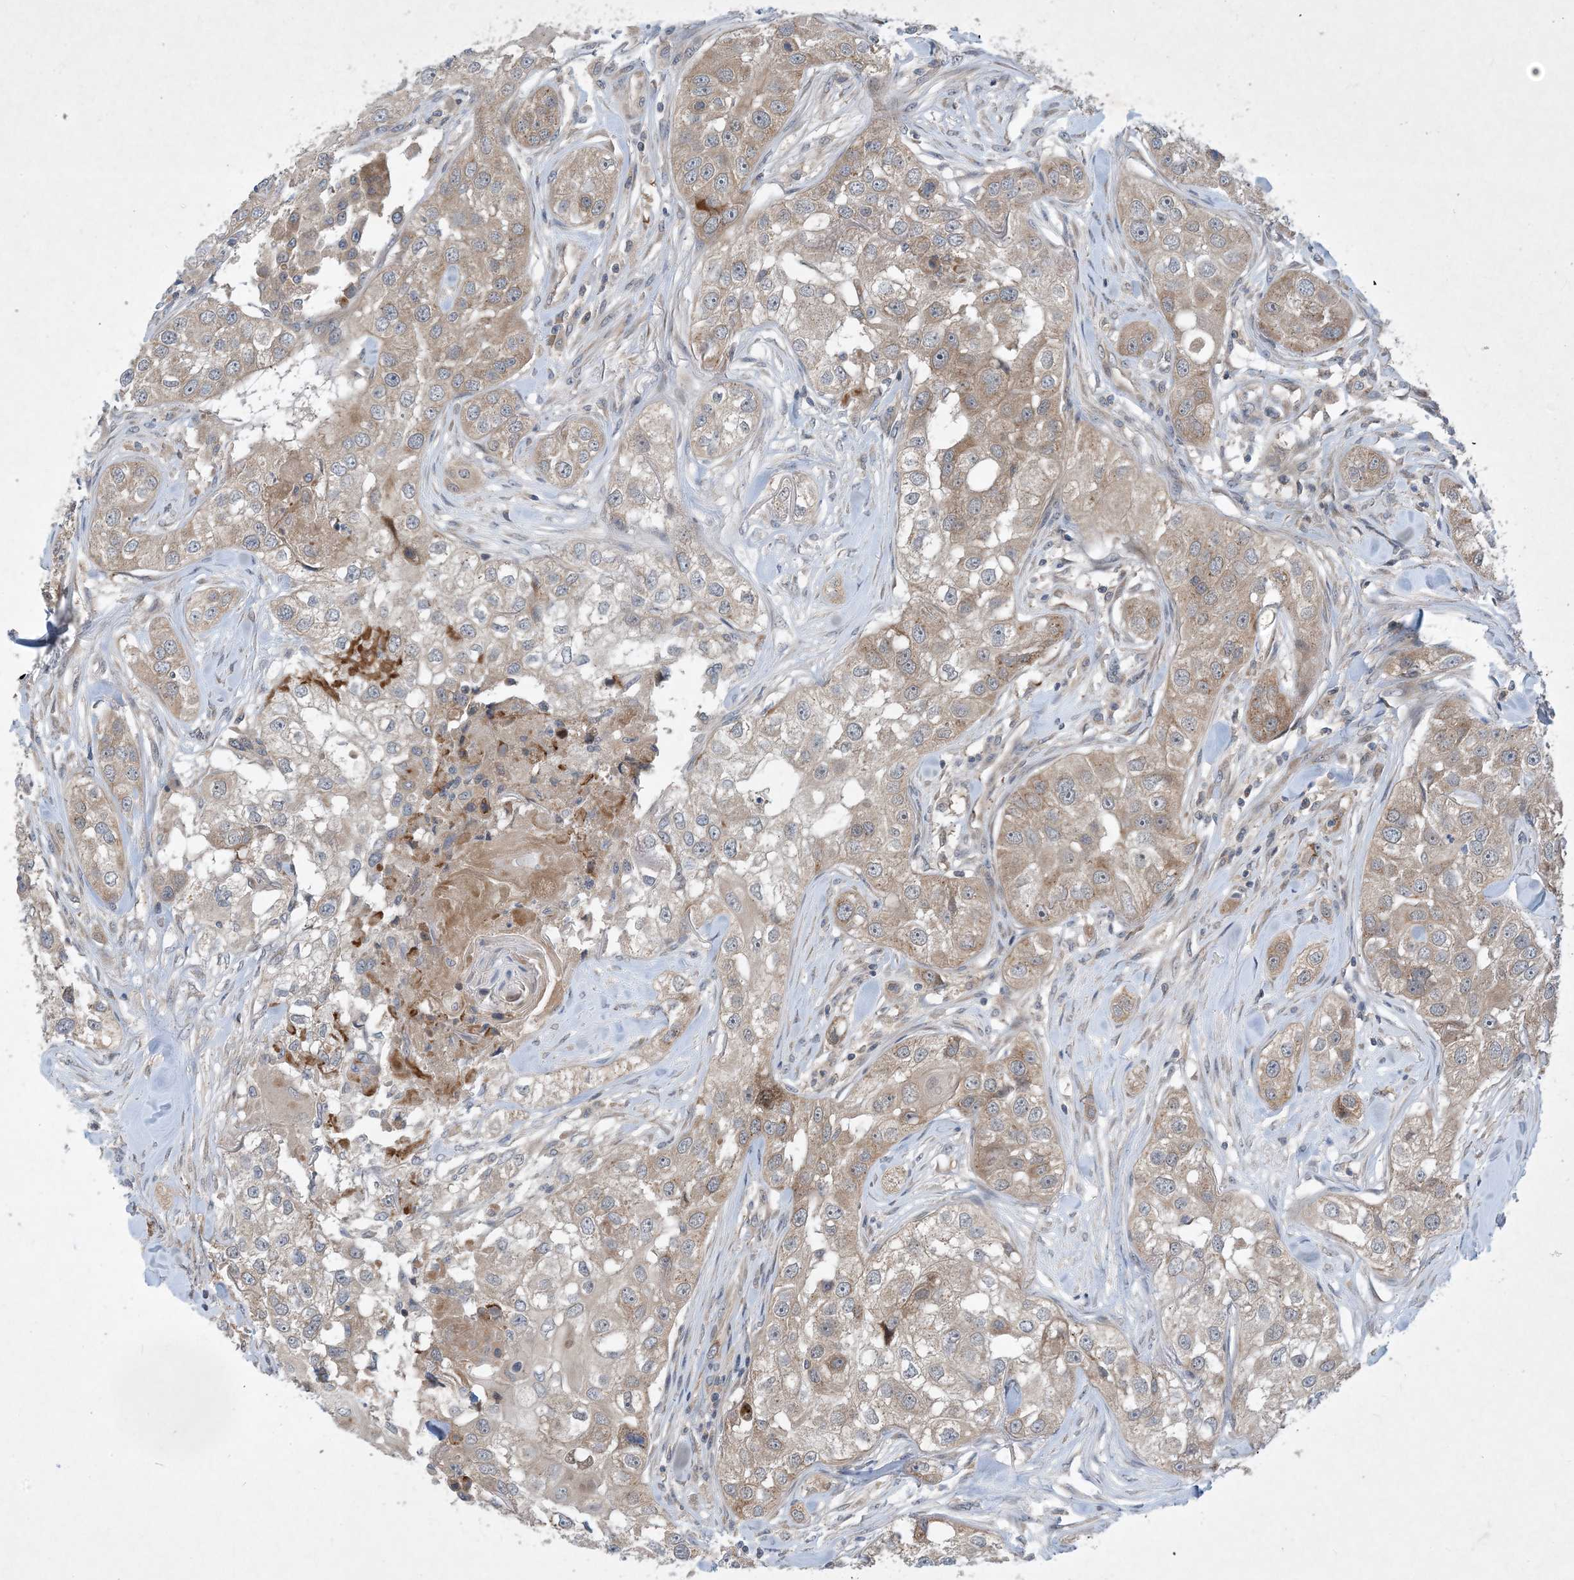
{"staining": {"intensity": "weak", "quantity": ">75%", "location": "cytoplasmic/membranous"}, "tissue": "head and neck cancer", "cell_type": "Tumor cells", "image_type": "cancer", "snomed": [{"axis": "morphology", "description": "Normal tissue, NOS"}, {"axis": "morphology", "description": "Squamous cell carcinoma, NOS"}, {"axis": "topography", "description": "Skeletal muscle"}, {"axis": "topography", "description": "Head-Neck"}], "caption": "About >75% of tumor cells in squamous cell carcinoma (head and neck) show weak cytoplasmic/membranous protein positivity as visualized by brown immunohistochemical staining.", "gene": "TINAG", "patient": {"sex": "male", "age": 51}}